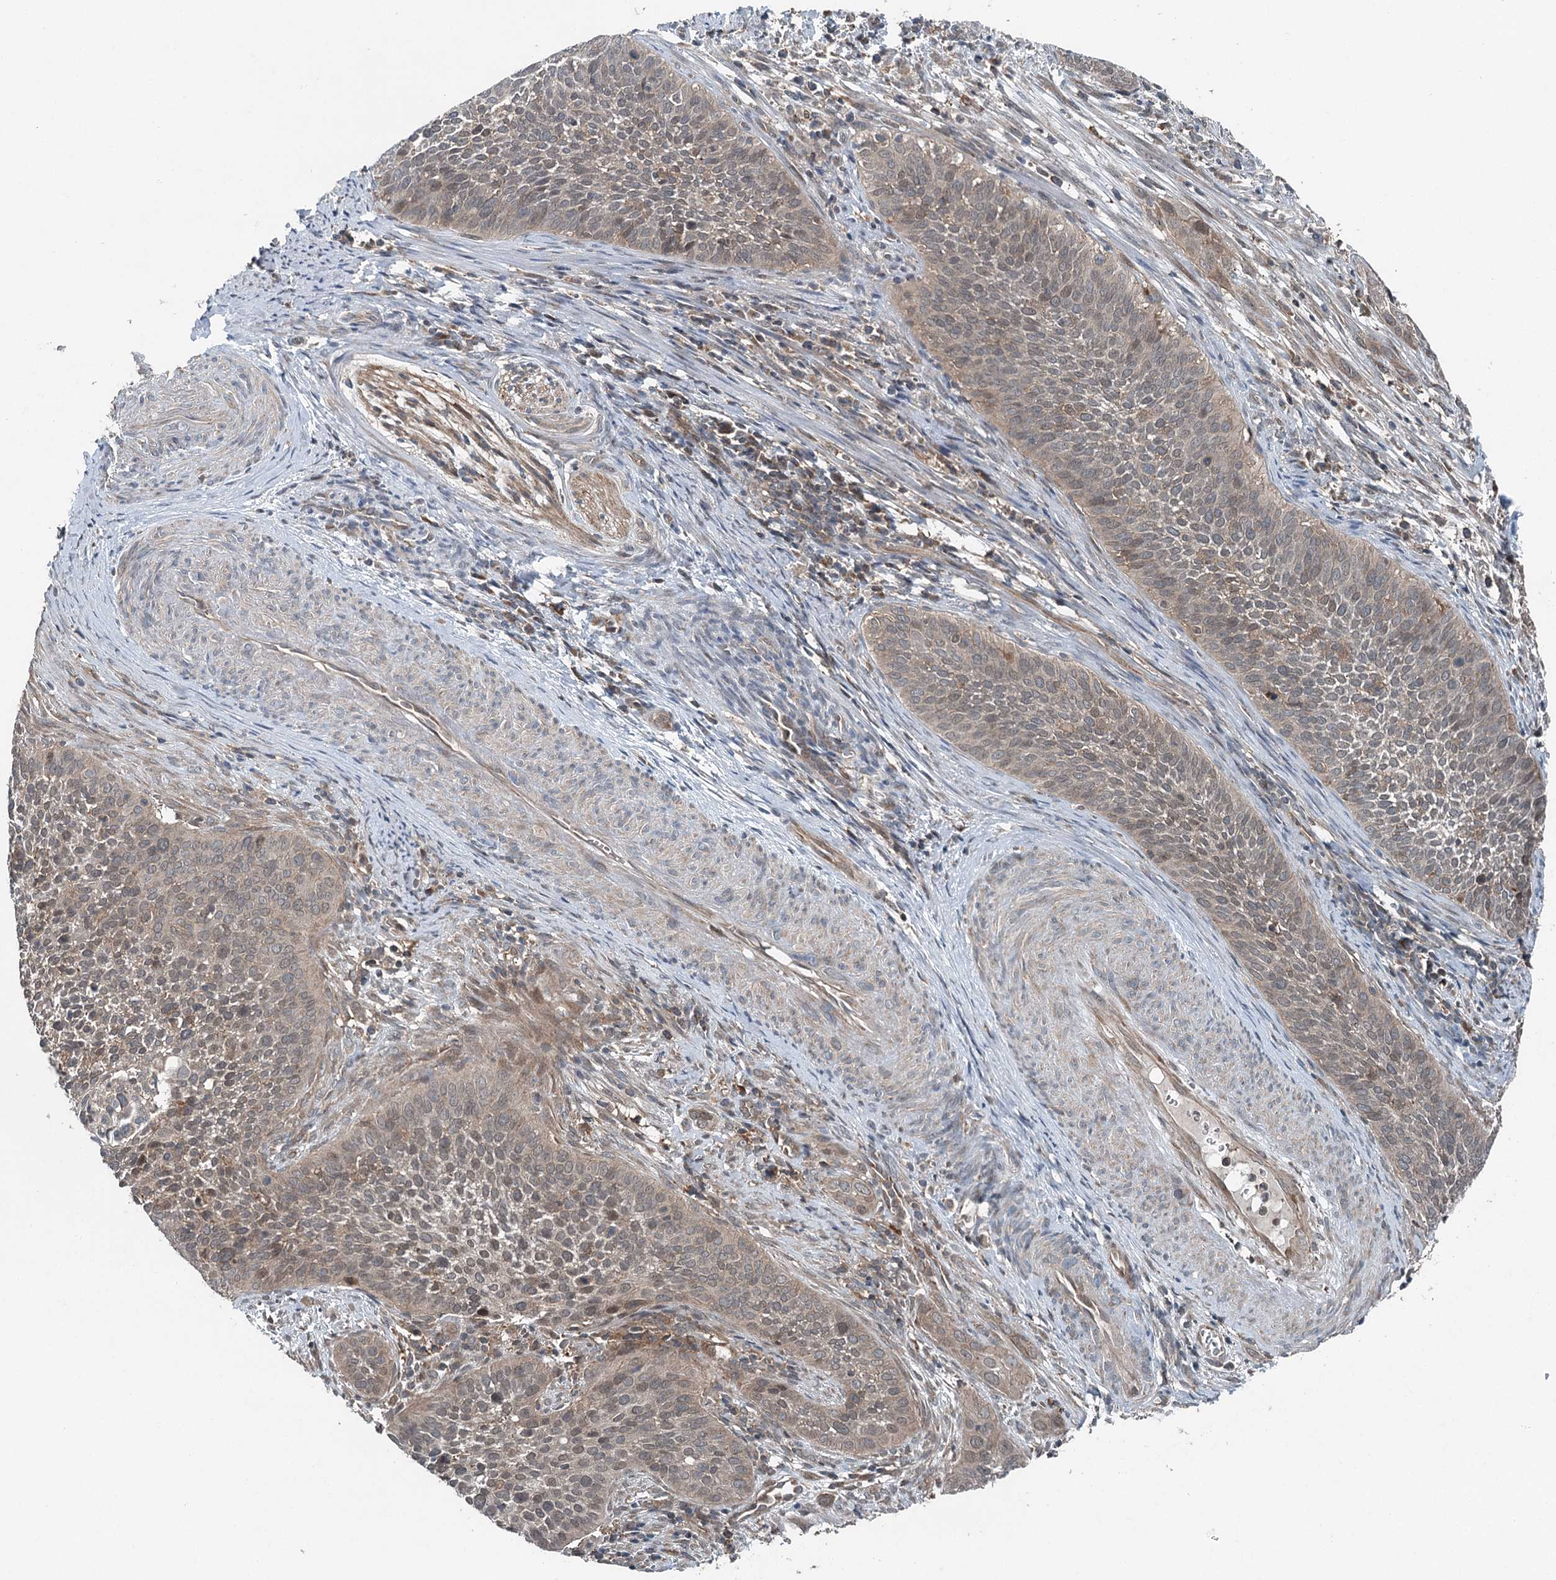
{"staining": {"intensity": "weak", "quantity": "25%-75%", "location": "cytoplasmic/membranous,nuclear"}, "tissue": "cervical cancer", "cell_type": "Tumor cells", "image_type": "cancer", "snomed": [{"axis": "morphology", "description": "Squamous cell carcinoma, NOS"}, {"axis": "topography", "description": "Cervix"}], "caption": "Immunohistochemical staining of squamous cell carcinoma (cervical) demonstrates weak cytoplasmic/membranous and nuclear protein staining in about 25%-75% of tumor cells. Using DAB (3,3'-diaminobenzidine) (brown) and hematoxylin (blue) stains, captured at high magnification using brightfield microscopy.", "gene": "SKIC3", "patient": {"sex": "female", "age": 34}}